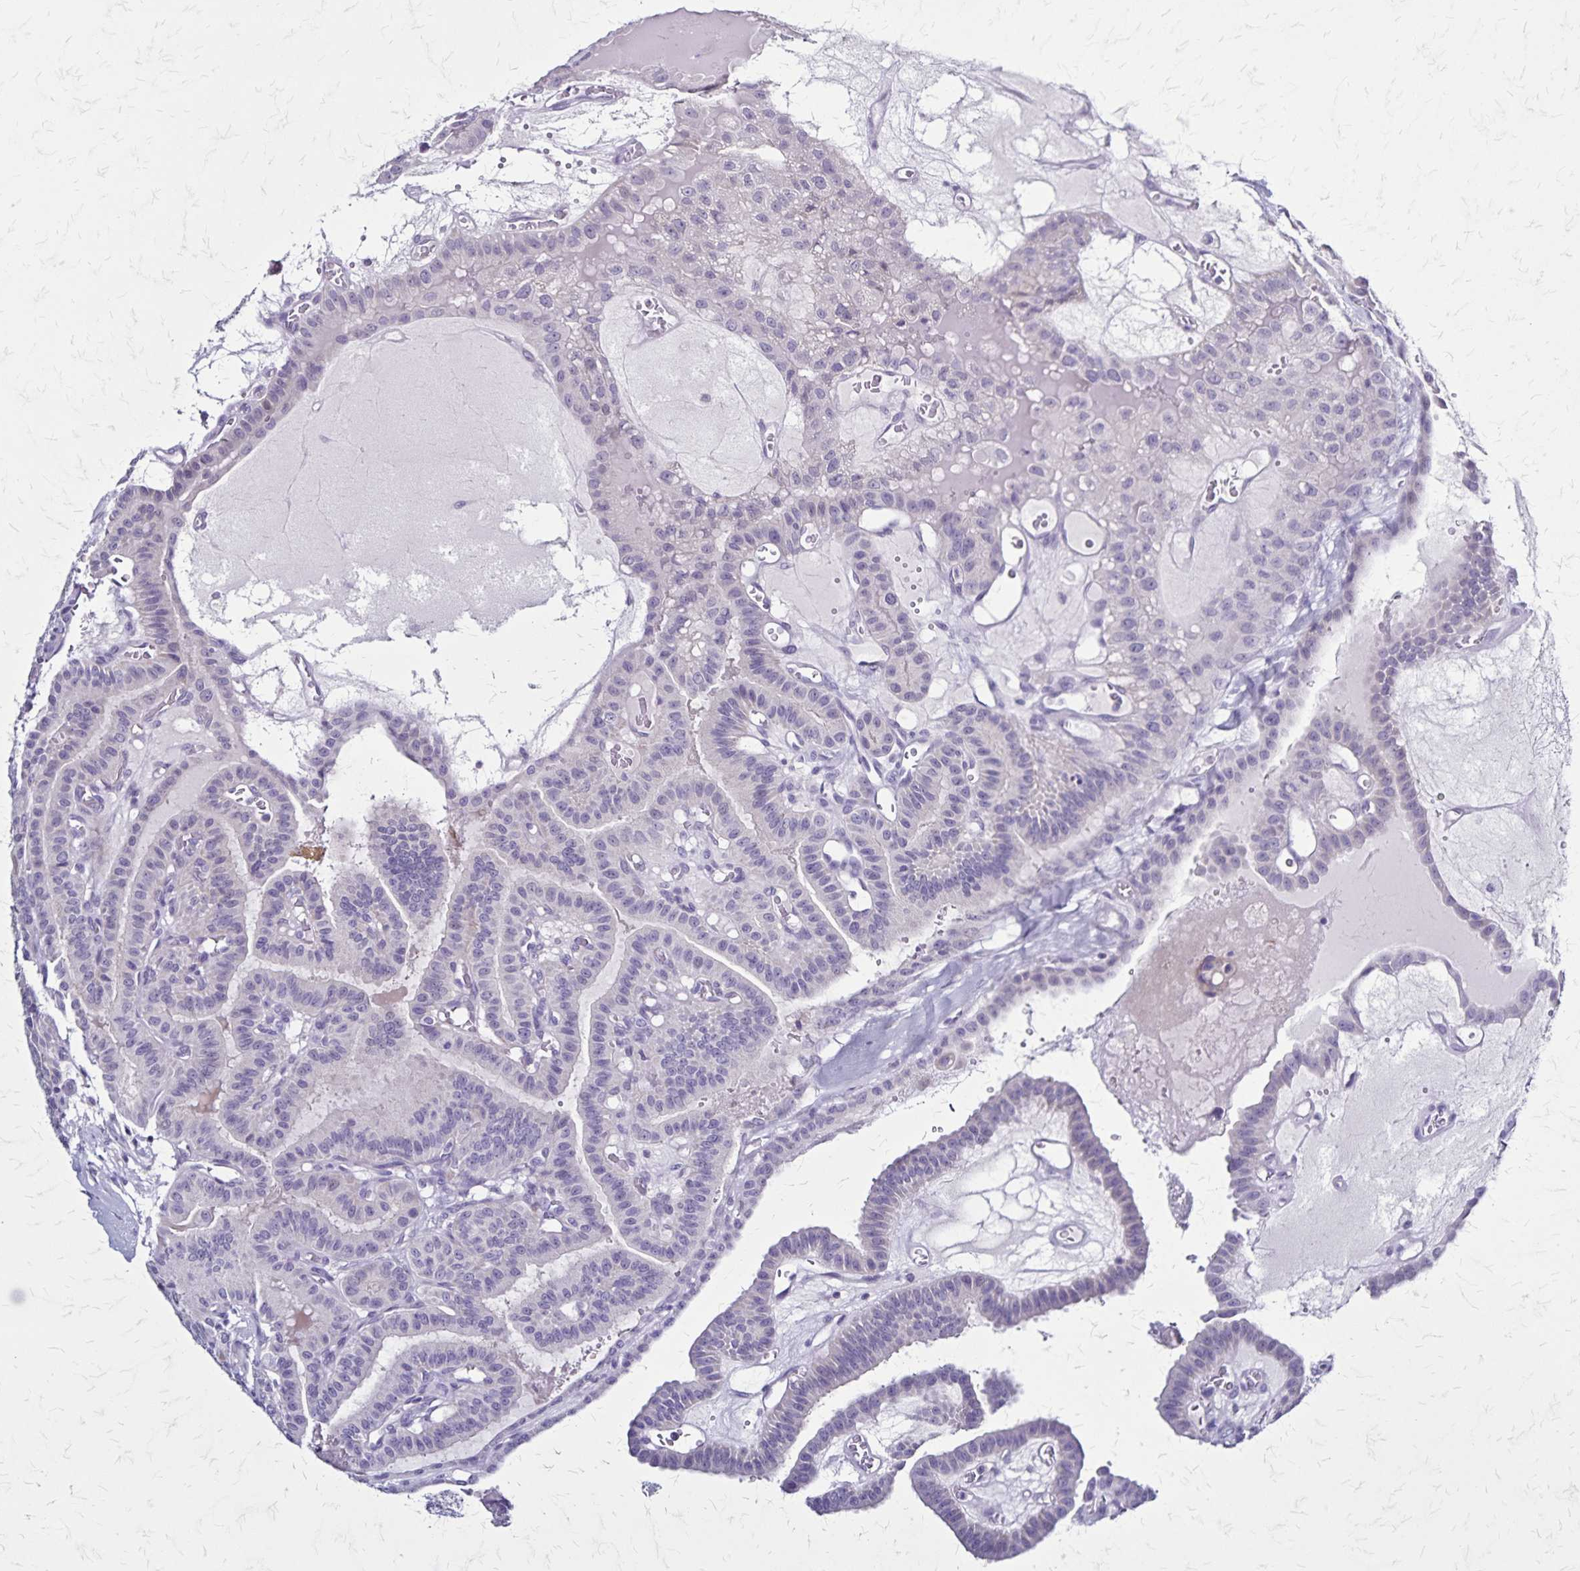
{"staining": {"intensity": "negative", "quantity": "none", "location": "none"}, "tissue": "thyroid cancer", "cell_type": "Tumor cells", "image_type": "cancer", "snomed": [{"axis": "morphology", "description": "Papillary adenocarcinoma, NOS"}, {"axis": "topography", "description": "Thyroid gland"}], "caption": "High magnification brightfield microscopy of thyroid cancer stained with DAB (brown) and counterstained with hematoxylin (blue): tumor cells show no significant positivity.", "gene": "PLXNA4", "patient": {"sex": "male", "age": 87}}